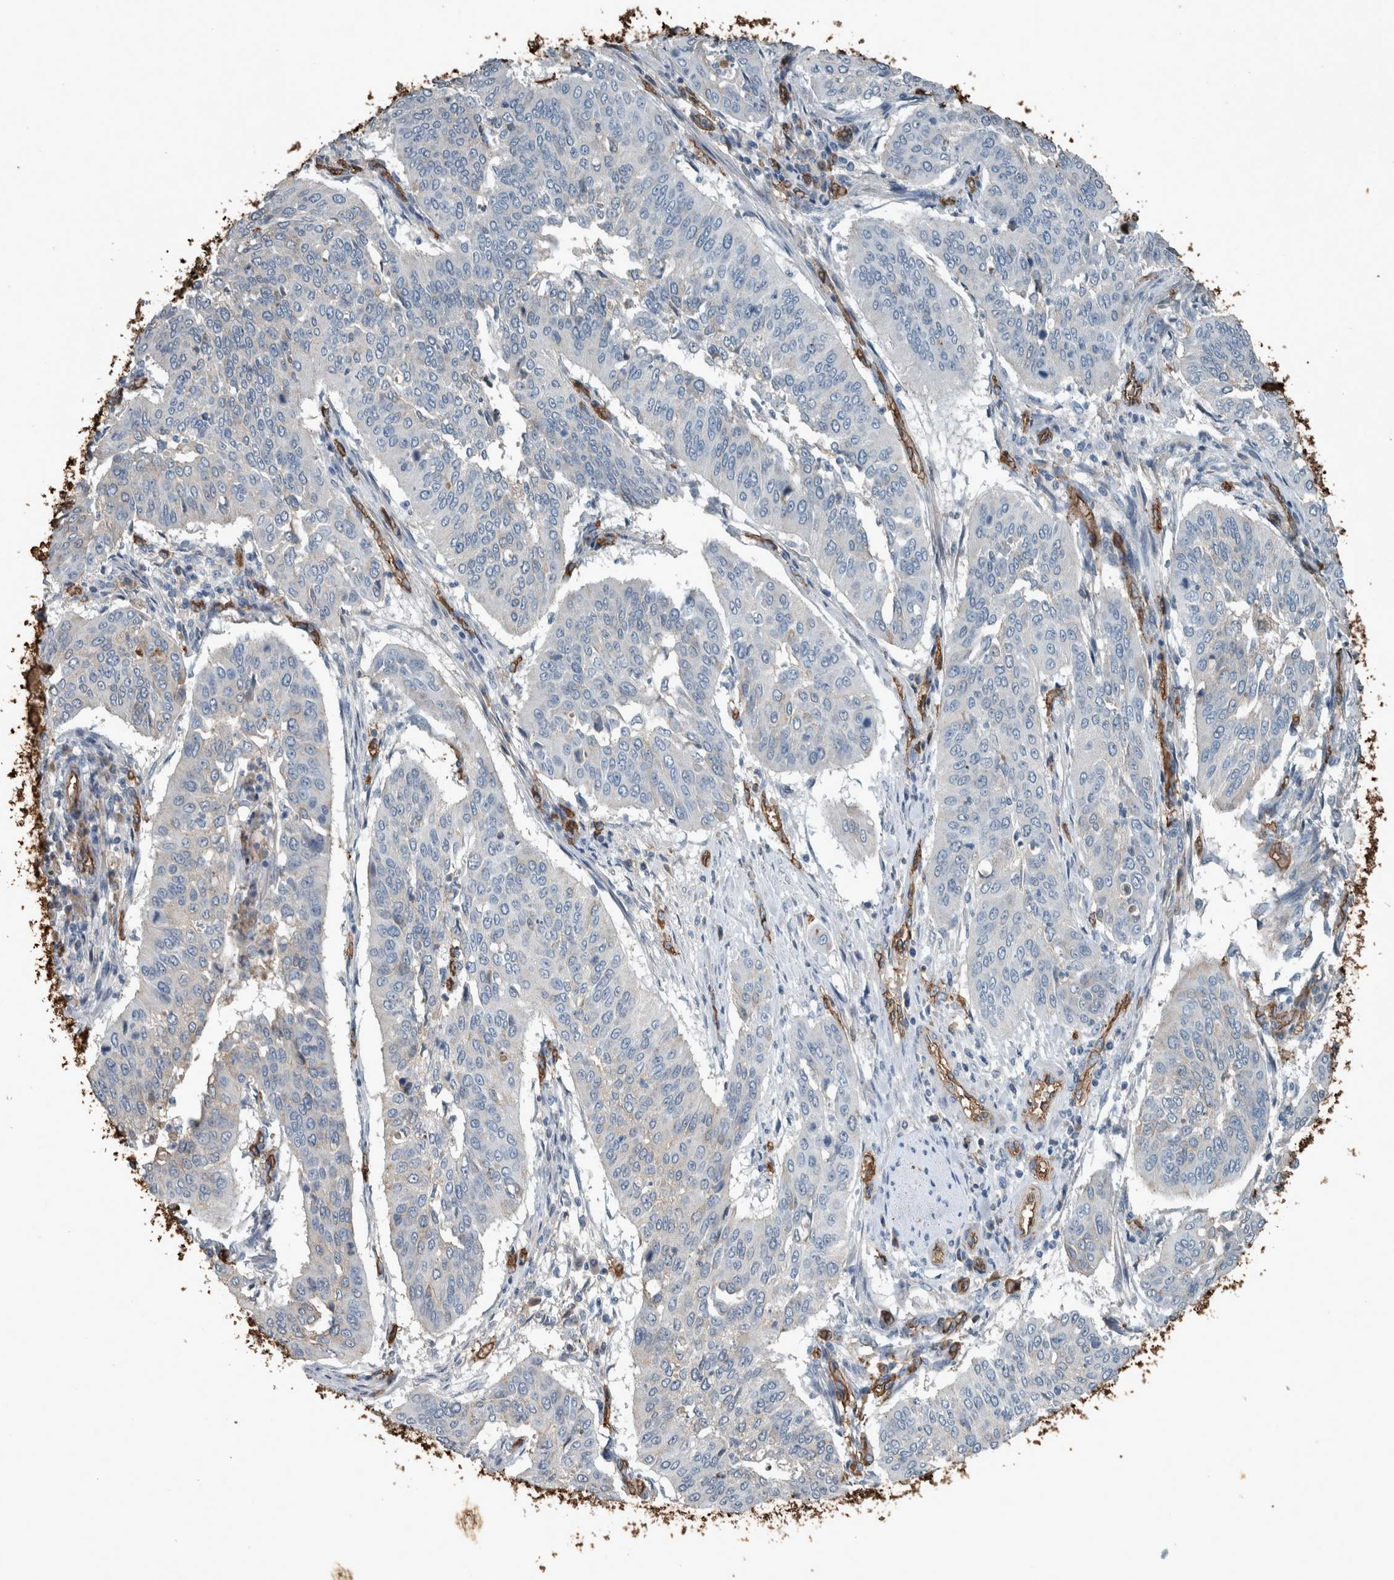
{"staining": {"intensity": "negative", "quantity": "none", "location": "none"}, "tissue": "cervical cancer", "cell_type": "Tumor cells", "image_type": "cancer", "snomed": [{"axis": "morphology", "description": "Normal tissue, NOS"}, {"axis": "morphology", "description": "Squamous cell carcinoma, NOS"}, {"axis": "topography", "description": "Cervix"}], "caption": "Cervical cancer was stained to show a protein in brown. There is no significant positivity in tumor cells.", "gene": "LBP", "patient": {"sex": "female", "age": 39}}